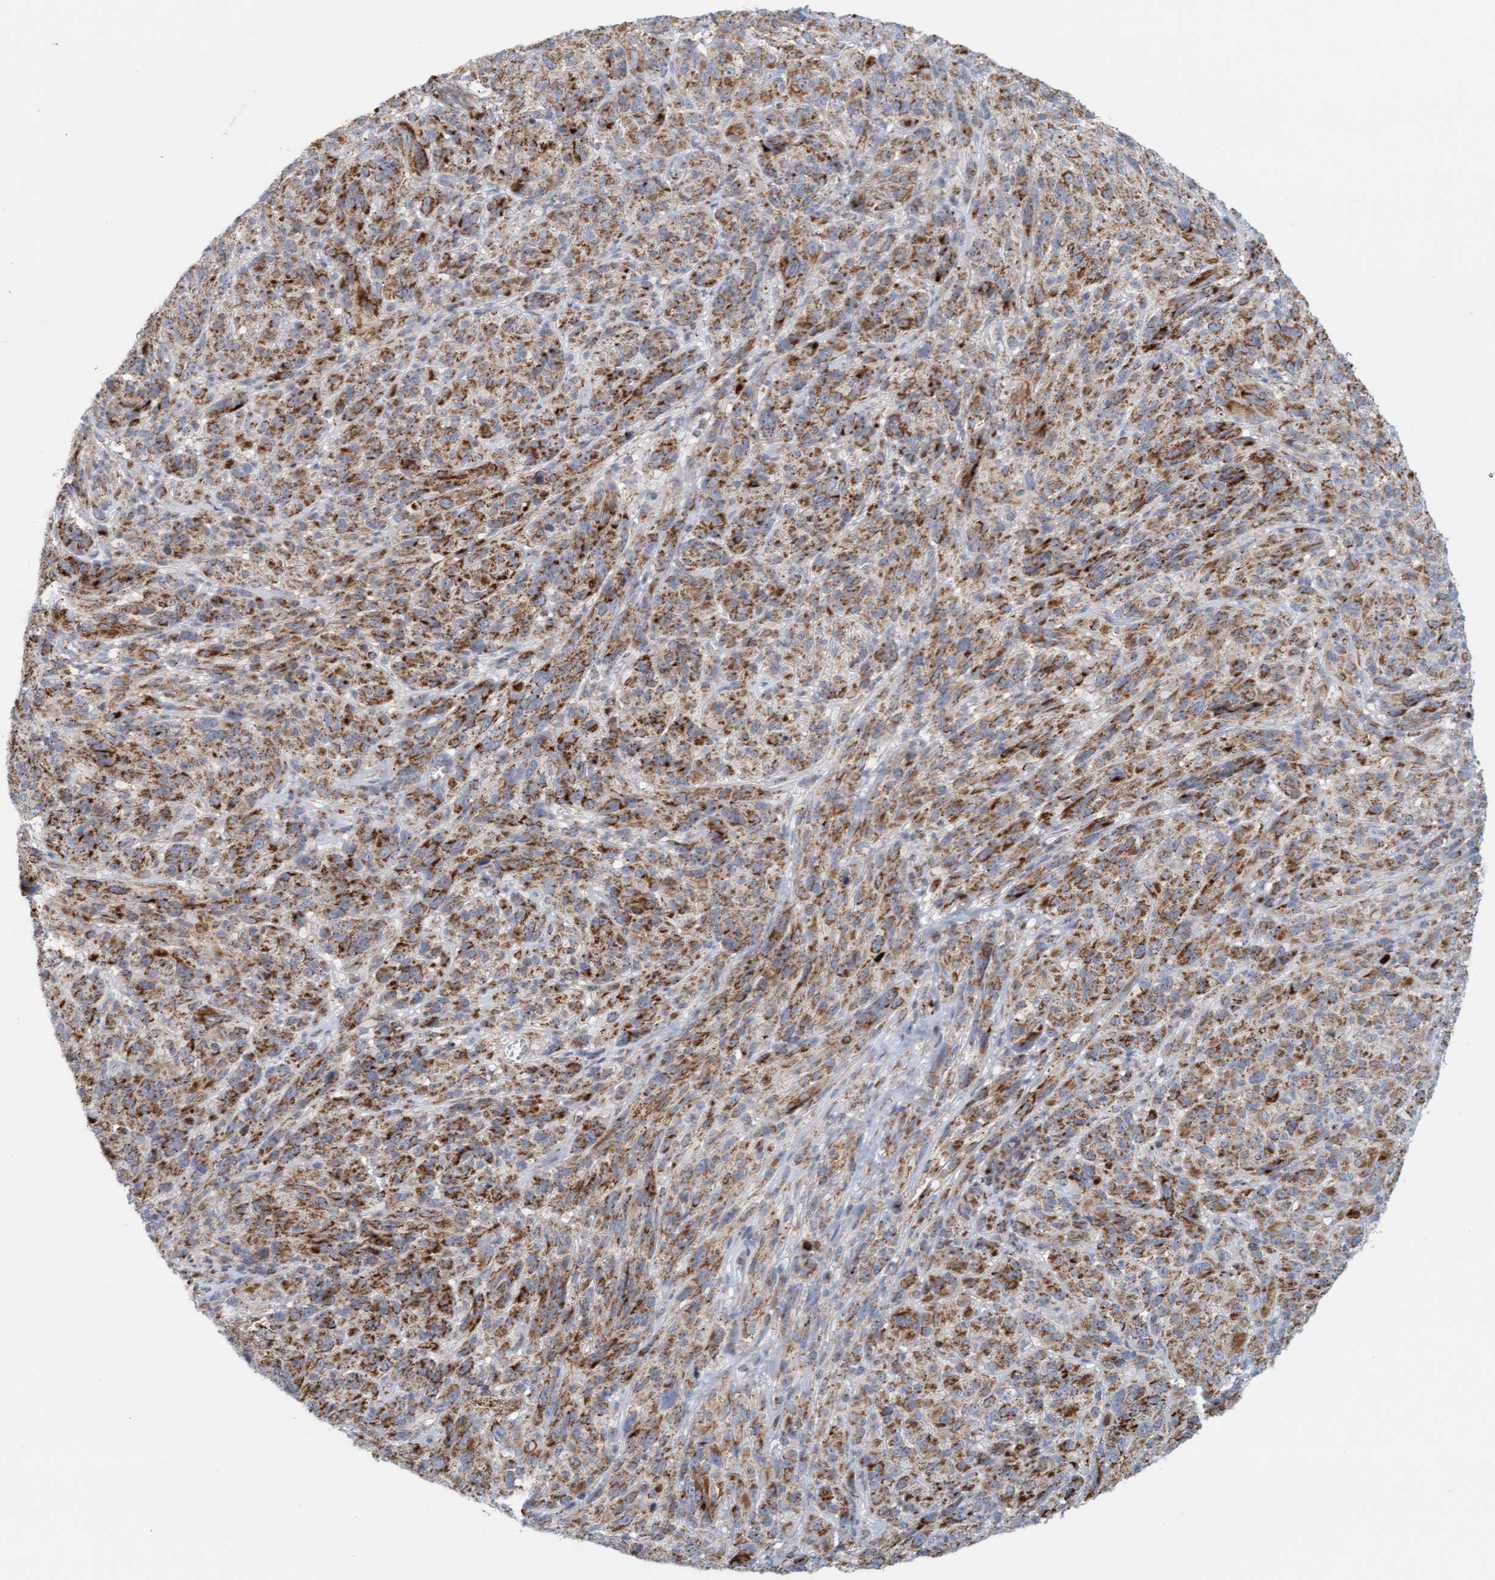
{"staining": {"intensity": "moderate", "quantity": ">75%", "location": "cytoplasmic/membranous"}, "tissue": "melanoma", "cell_type": "Tumor cells", "image_type": "cancer", "snomed": [{"axis": "morphology", "description": "Malignant melanoma, NOS"}, {"axis": "topography", "description": "Skin of head"}], "caption": "Melanoma stained for a protein exhibits moderate cytoplasmic/membranous positivity in tumor cells.", "gene": "B9D1", "patient": {"sex": "male", "age": 96}}